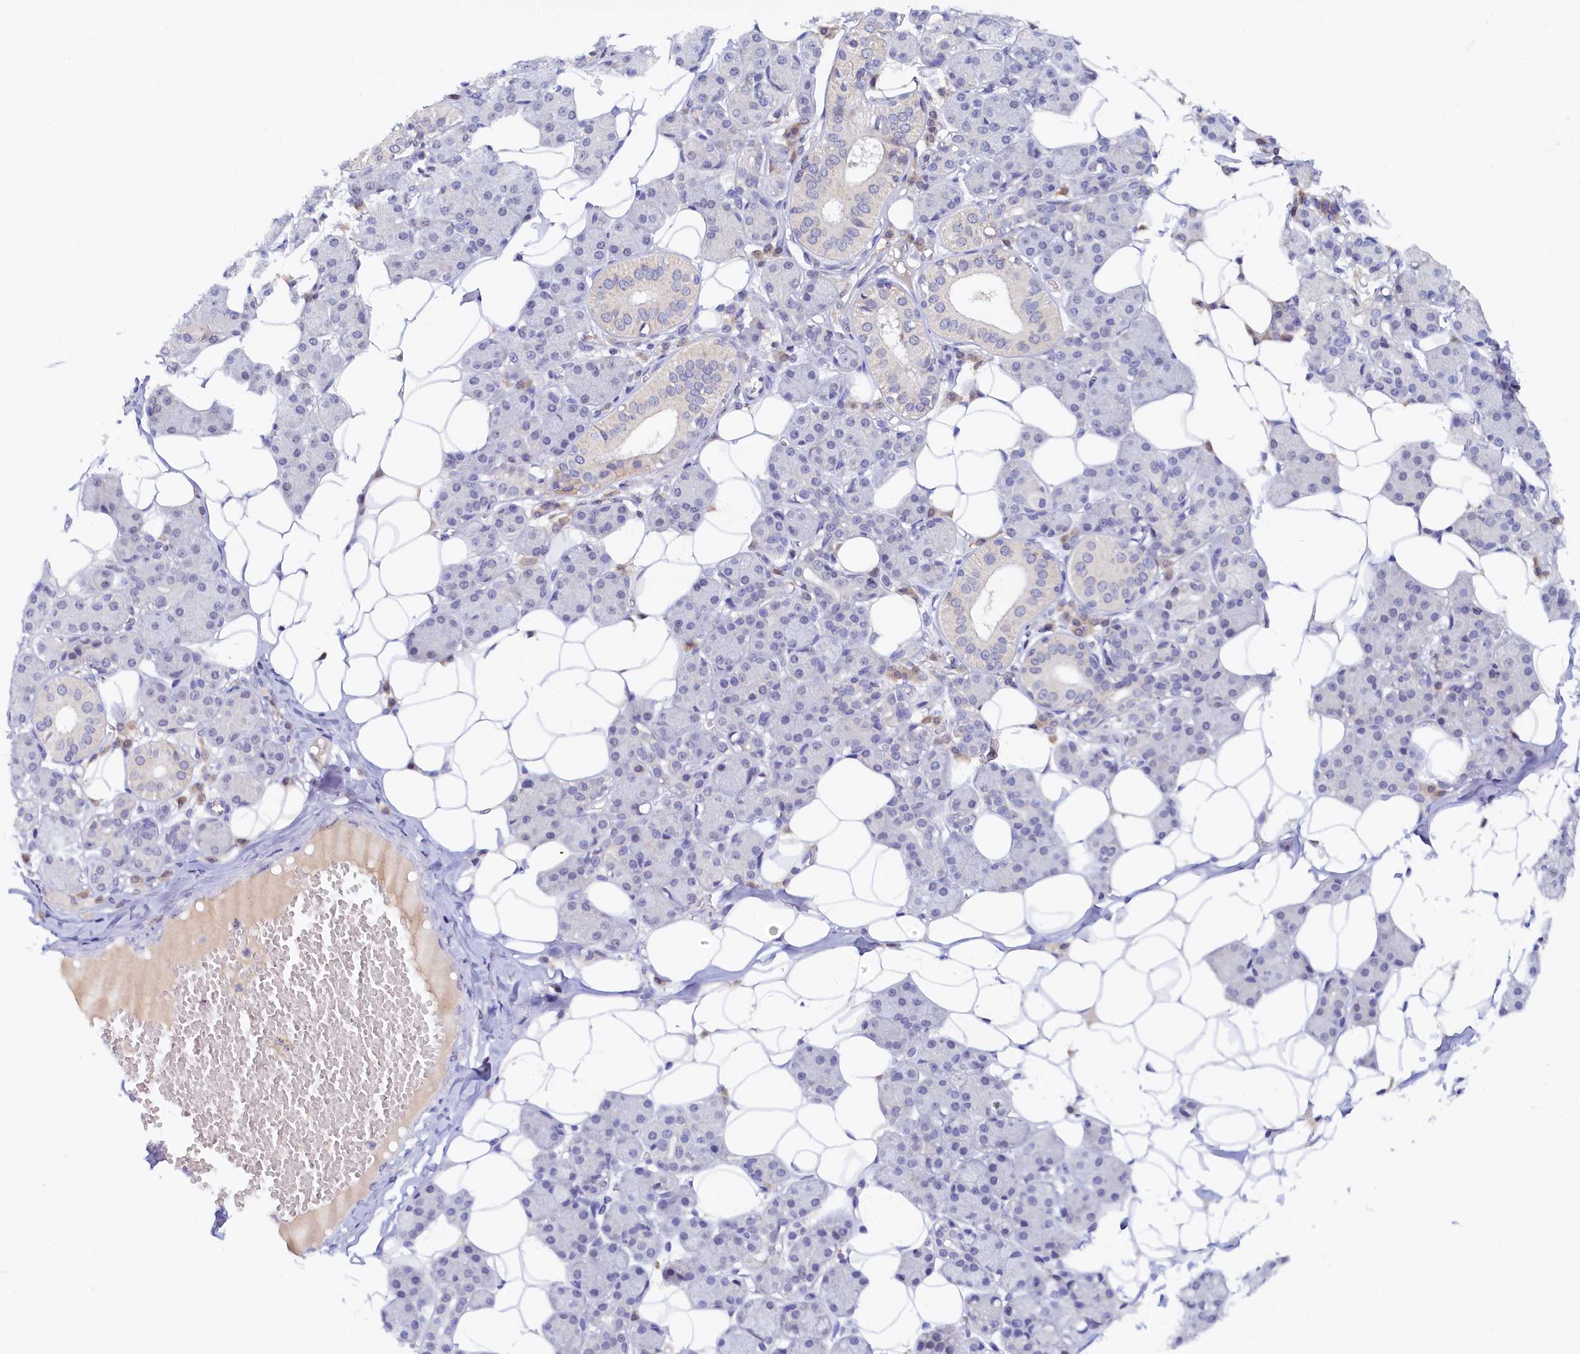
{"staining": {"intensity": "negative", "quantity": "none", "location": "none"}, "tissue": "salivary gland", "cell_type": "Glandular cells", "image_type": "normal", "snomed": [{"axis": "morphology", "description": "Normal tissue, NOS"}, {"axis": "topography", "description": "Salivary gland"}], "caption": "Immunohistochemistry histopathology image of normal human salivary gland stained for a protein (brown), which demonstrates no positivity in glandular cells.", "gene": "PAAF1", "patient": {"sex": "female", "age": 33}}